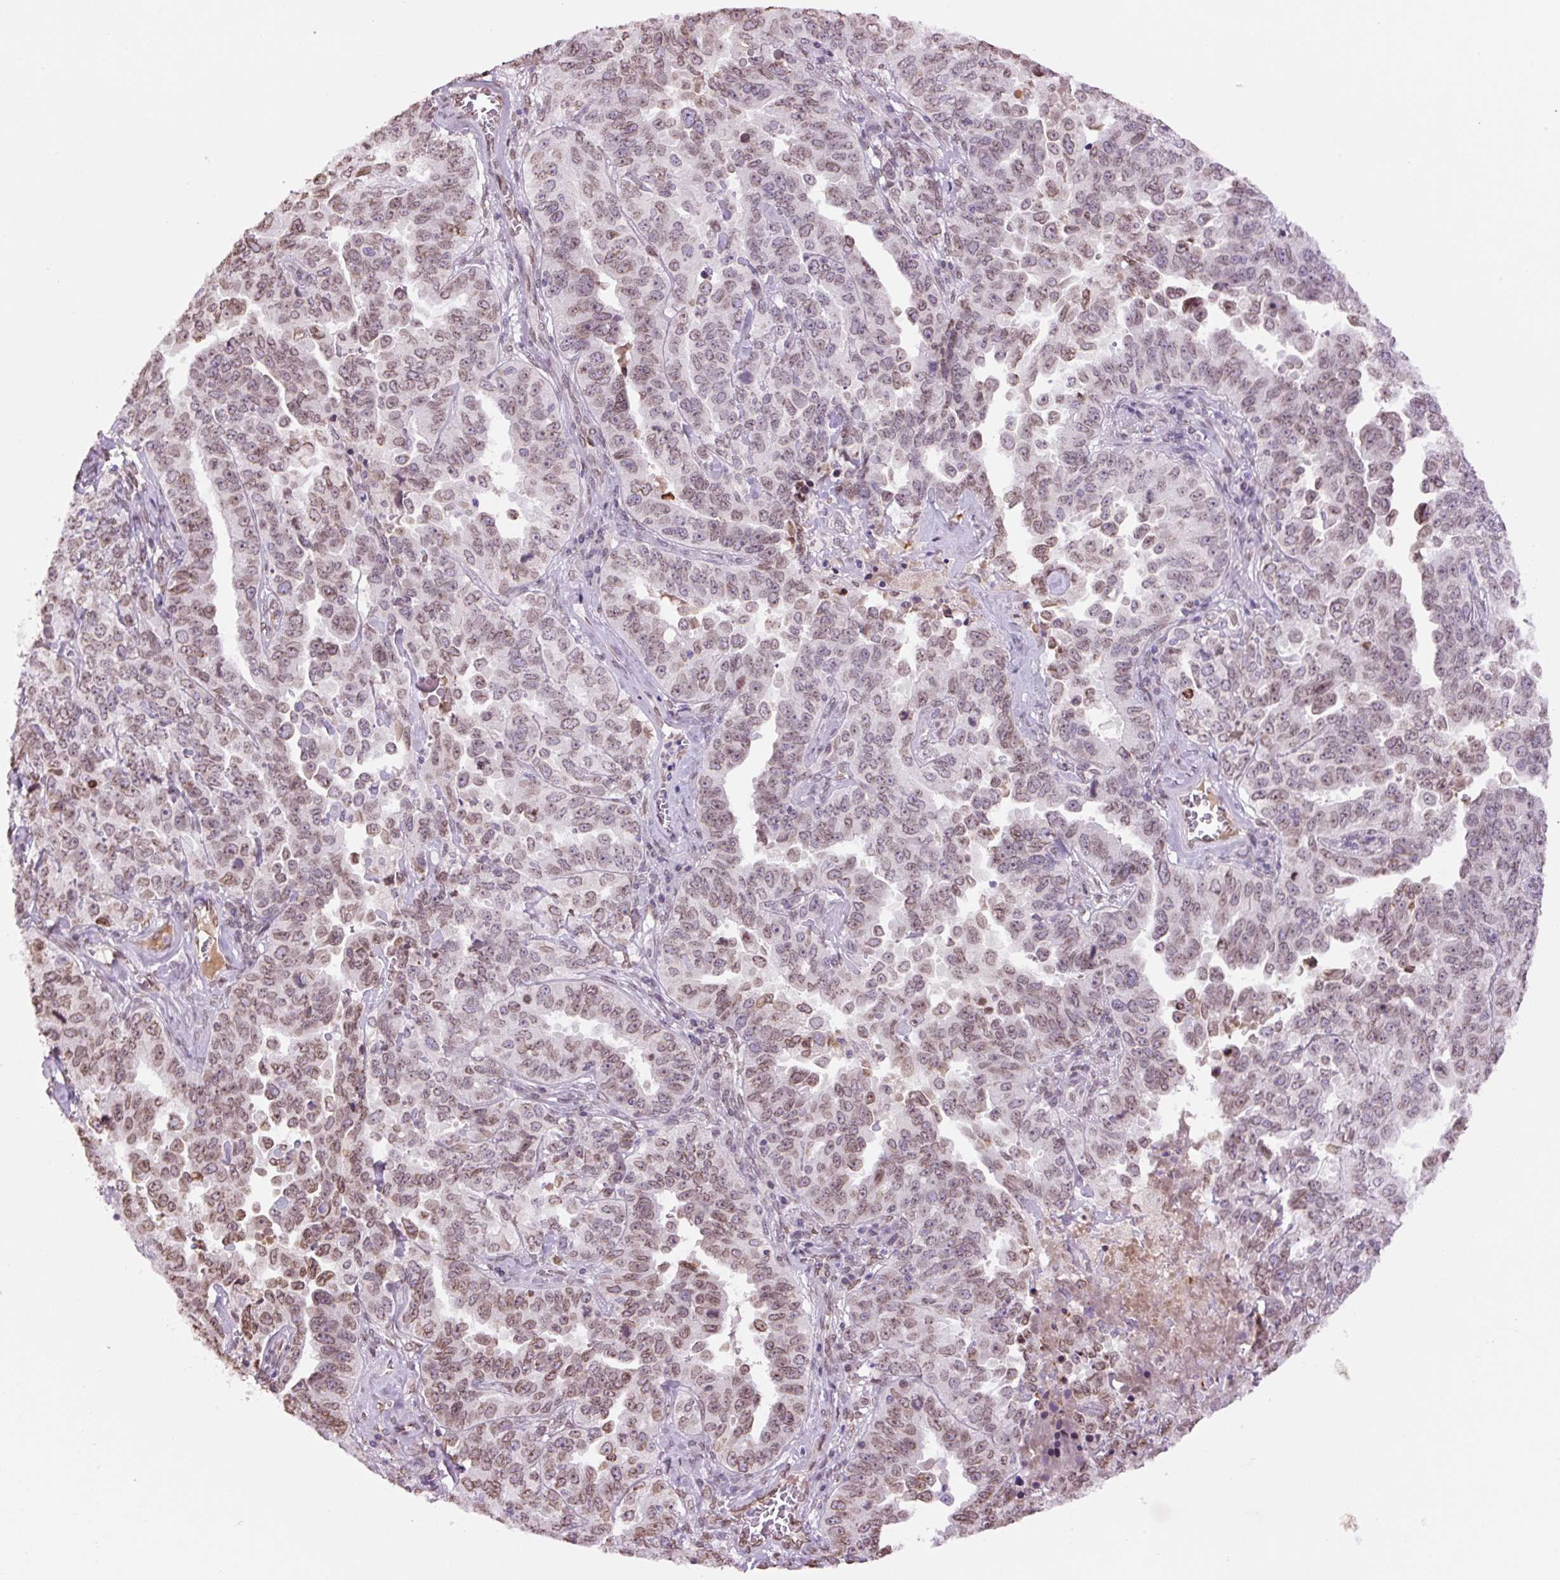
{"staining": {"intensity": "moderate", "quantity": "25%-75%", "location": "cytoplasmic/membranous,nuclear"}, "tissue": "ovarian cancer", "cell_type": "Tumor cells", "image_type": "cancer", "snomed": [{"axis": "morphology", "description": "Carcinoma, endometroid"}, {"axis": "topography", "description": "Ovary"}], "caption": "IHC (DAB (3,3'-diaminobenzidine)) staining of endometroid carcinoma (ovarian) demonstrates moderate cytoplasmic/membranous and nuclear protein expression in about 25%-75% of tumor cells. (DAB (3,3'-diaminobenzidine) = brown stain, brightfield microscopy at high magnification).", "gene": "ZNF224", "patient": {"sex": "female", "age": 62}}